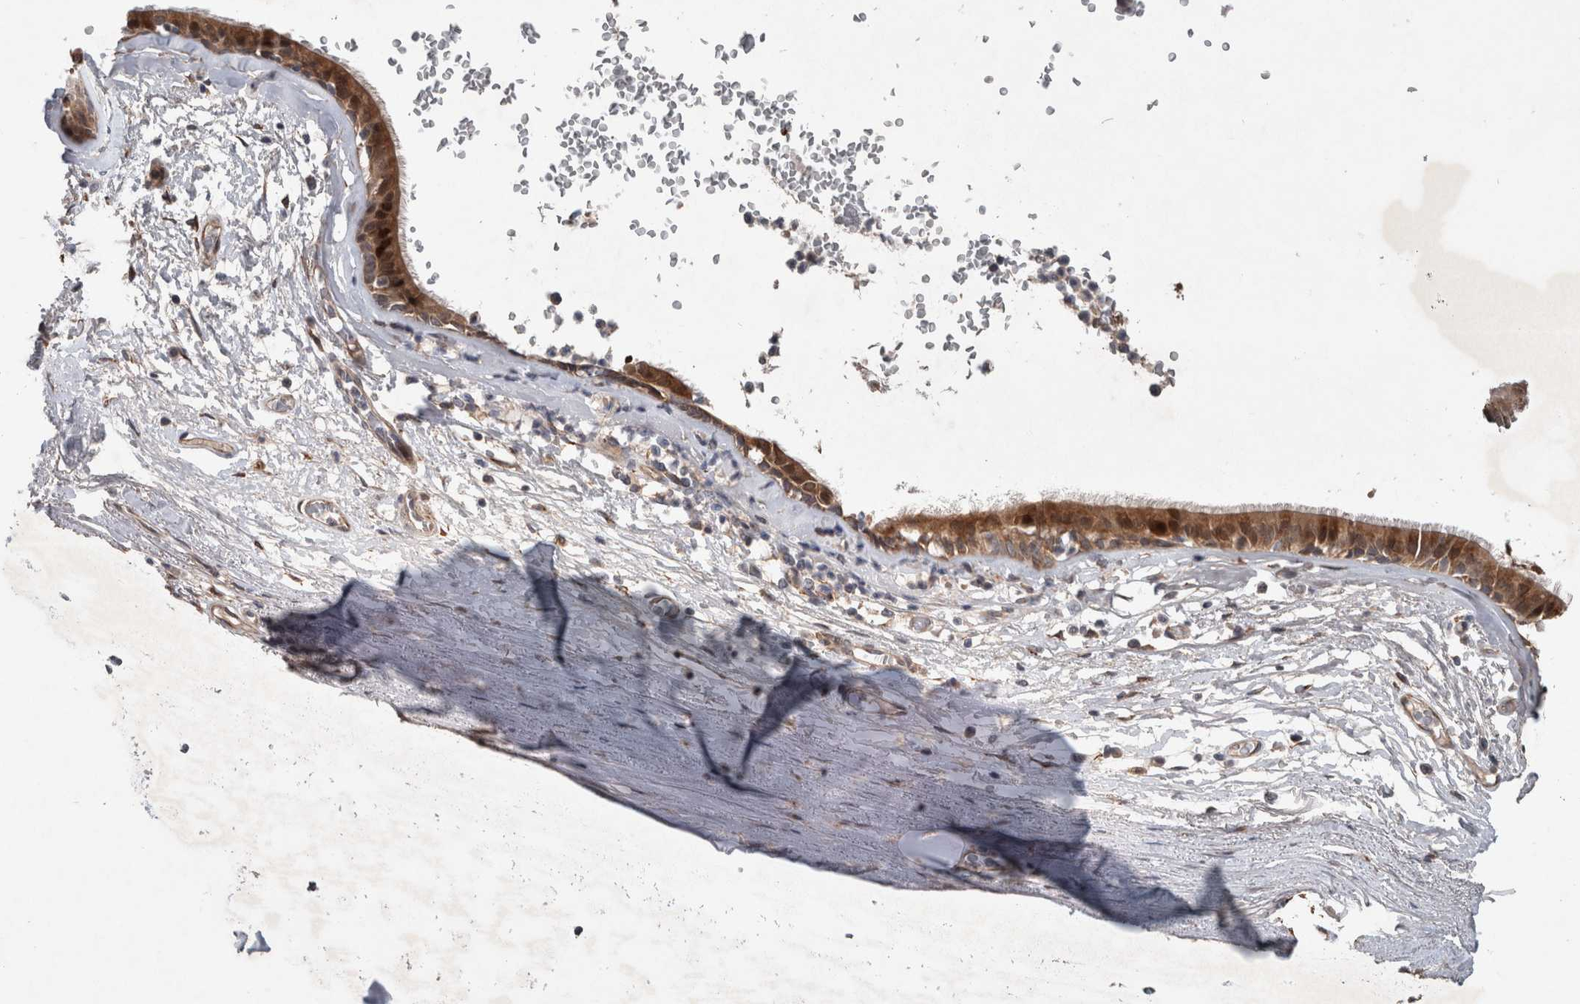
{"staining": {"intensity": "moderate", "quantity": "25%-75%", "location": "cytoplasmic/membranous"}, "tissue": "adipose tissue", "cell_type": "Adipocytes", "image_type": "normal", "snomed": [{"axis": "morphology", "description": "Normal tissue, NOS"}, {"axis": "topography", "description": "Cartilage tissue"}], "caption": "This is an image of IHC staining of normal adipose tissue, which shows moderate staining in the cytoplasmic/membranous of adipocytes.", "gene": "GIMAP6", "patient": {"sex": "female", "age": 63}}